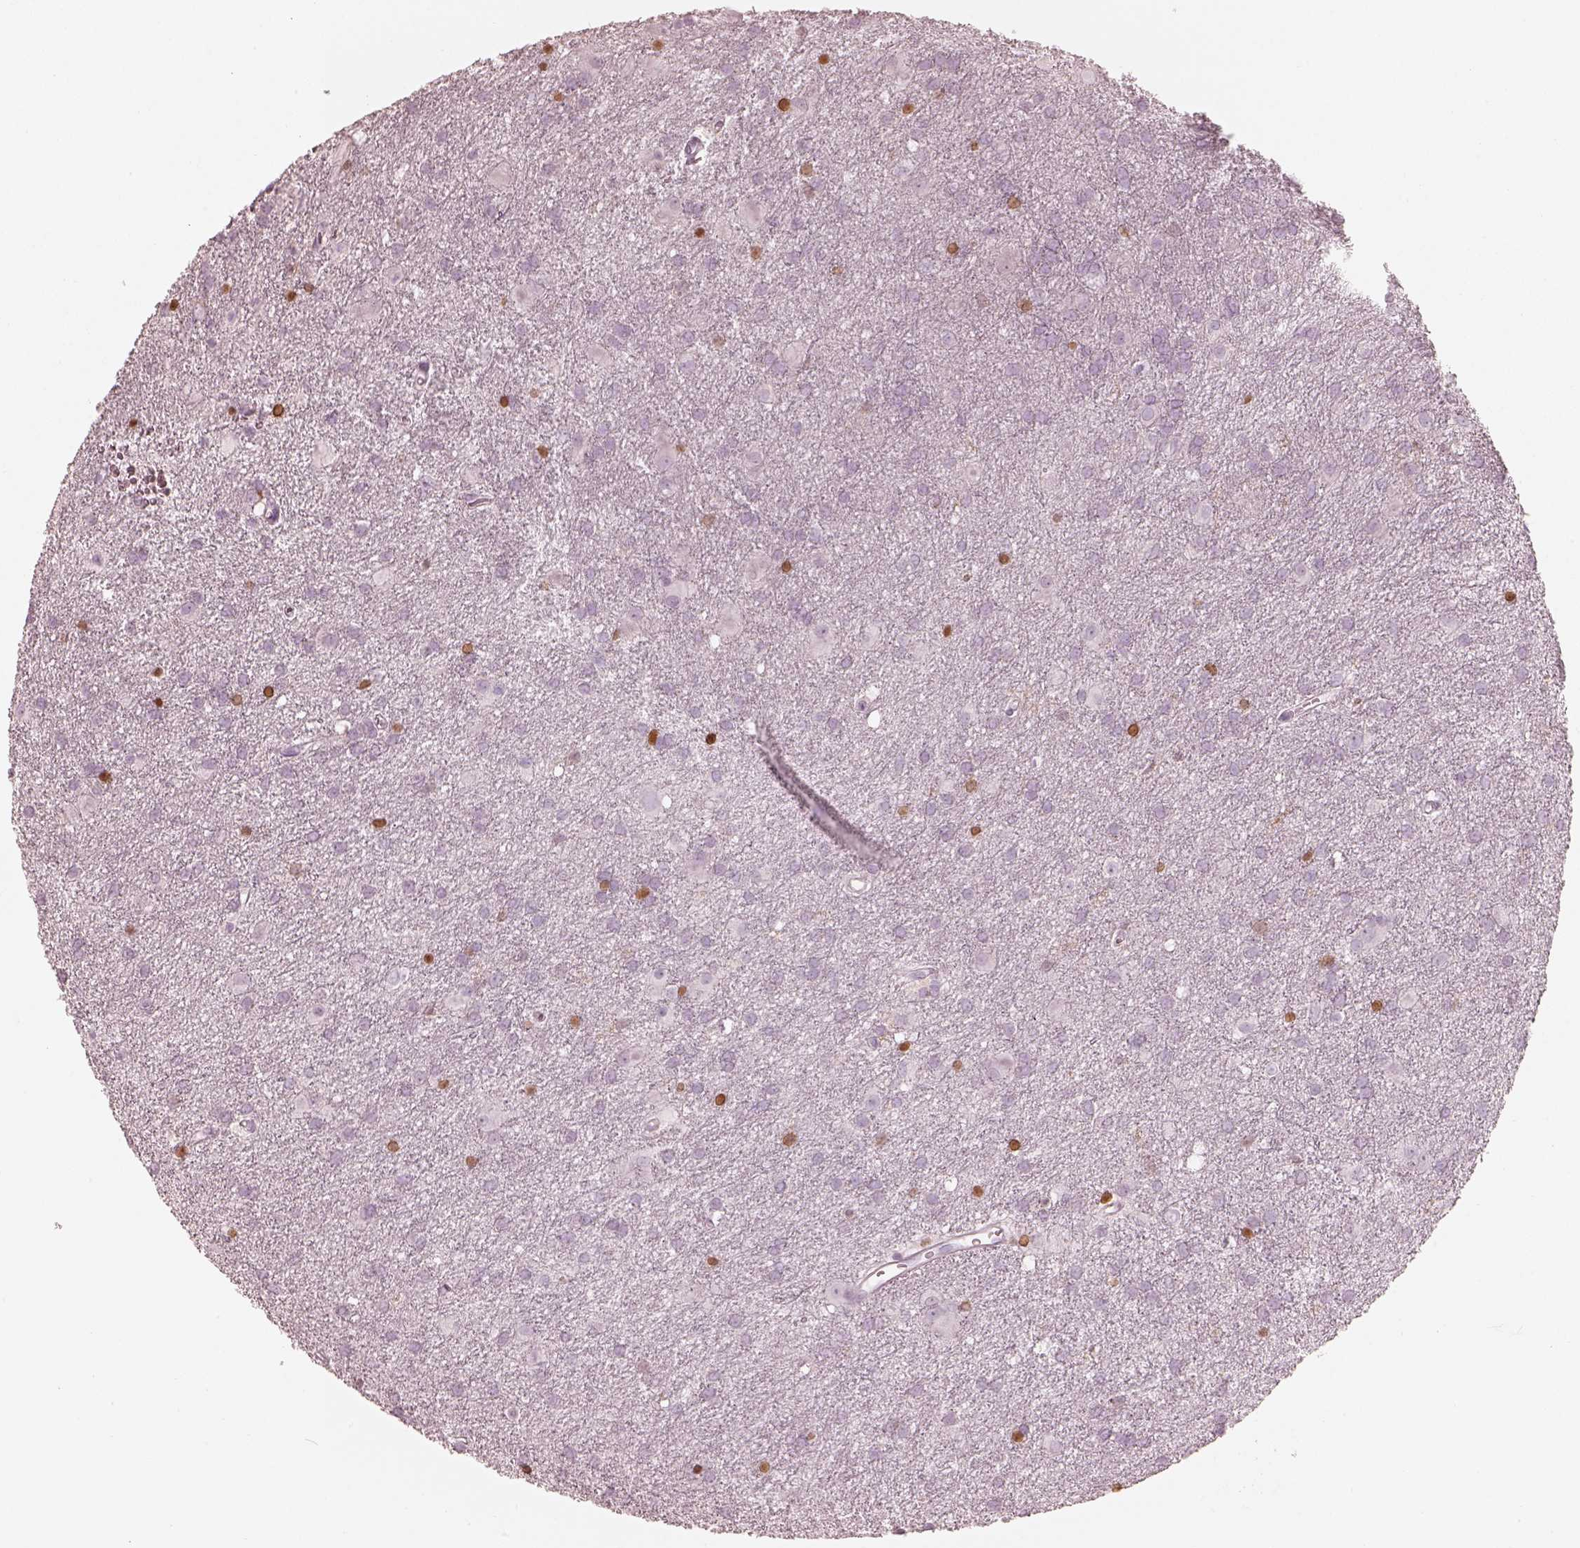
{"staining": {"intensity": "negative", "quantity": "none", "location": "none"}, "tissue": "glioma", "cell_type": "Tumor cells", "image_type": "cancer", "snomed": [{"axis": "morphology", "description": "Glioma, malignant, Low grade"}, {"axis": "topography", "description": "Brain"}], "caption": "The immunohistochemistry photomicrograph has no significant expression in tumor cells of glioma tissue. (DAB (3,3'-diaminobenzidine) immunohistochemistry, high magnification).", "gene": "ALOX5", "patient": {"sex": "male", "age": 58}}